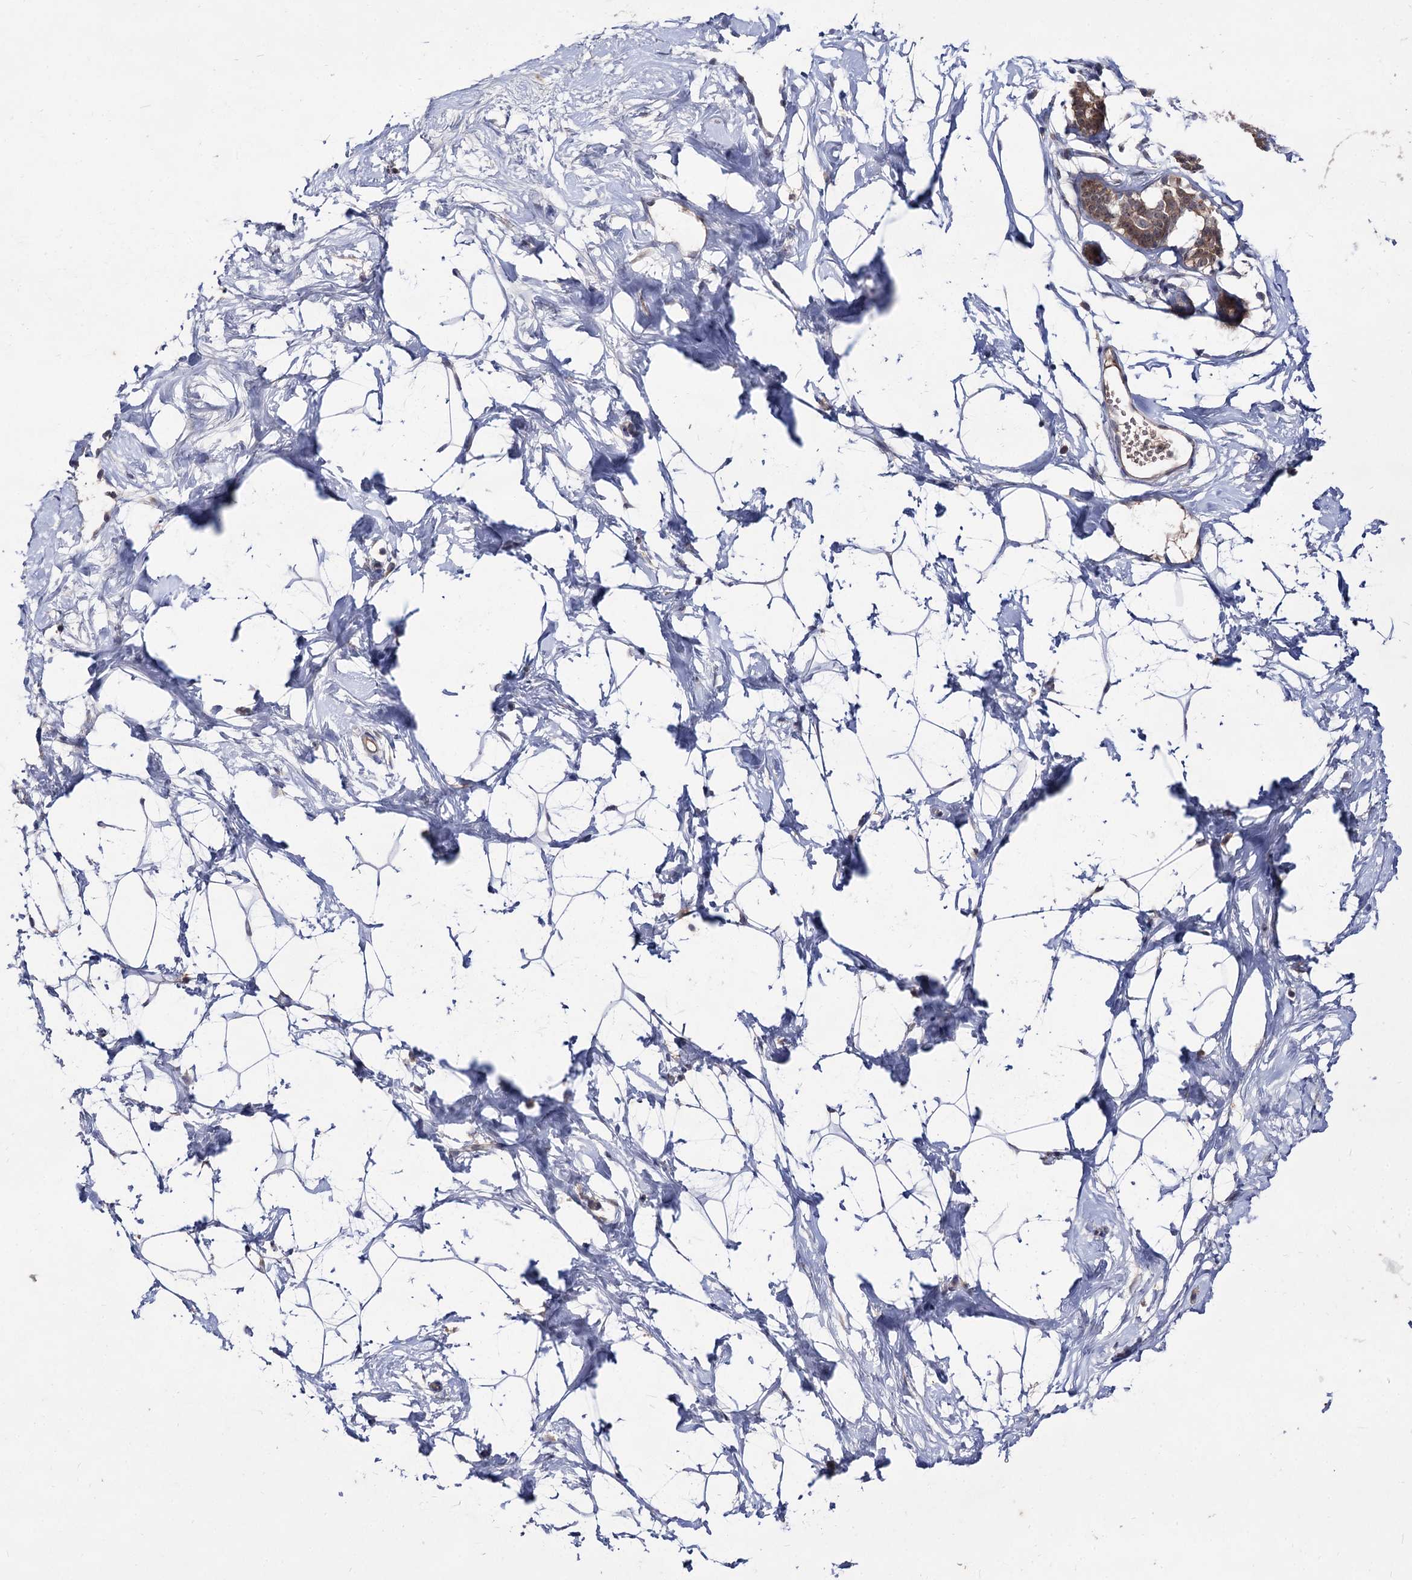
{"staining": {"intensity": "negative", "quantity": "none", "location": "none"}, "tissue": "breast", "cell_type": "Adipocytes", "image_type": "normal", "snomed": [{"axis": "morphology", "description": "Normal tissue, NOS"}, {"axis": "morphology", "description": "Adenoma, NOS"}, {"axis": "topography", "description": "Breast"}], "caption": "DAB (3,3'-diaminobenzidine) immunohistochemical staining of normal human breast demonstrates no significant staining in adipocytes.", "gene": "ACTR6", "patient": {"sex": "female", "age": 23}}